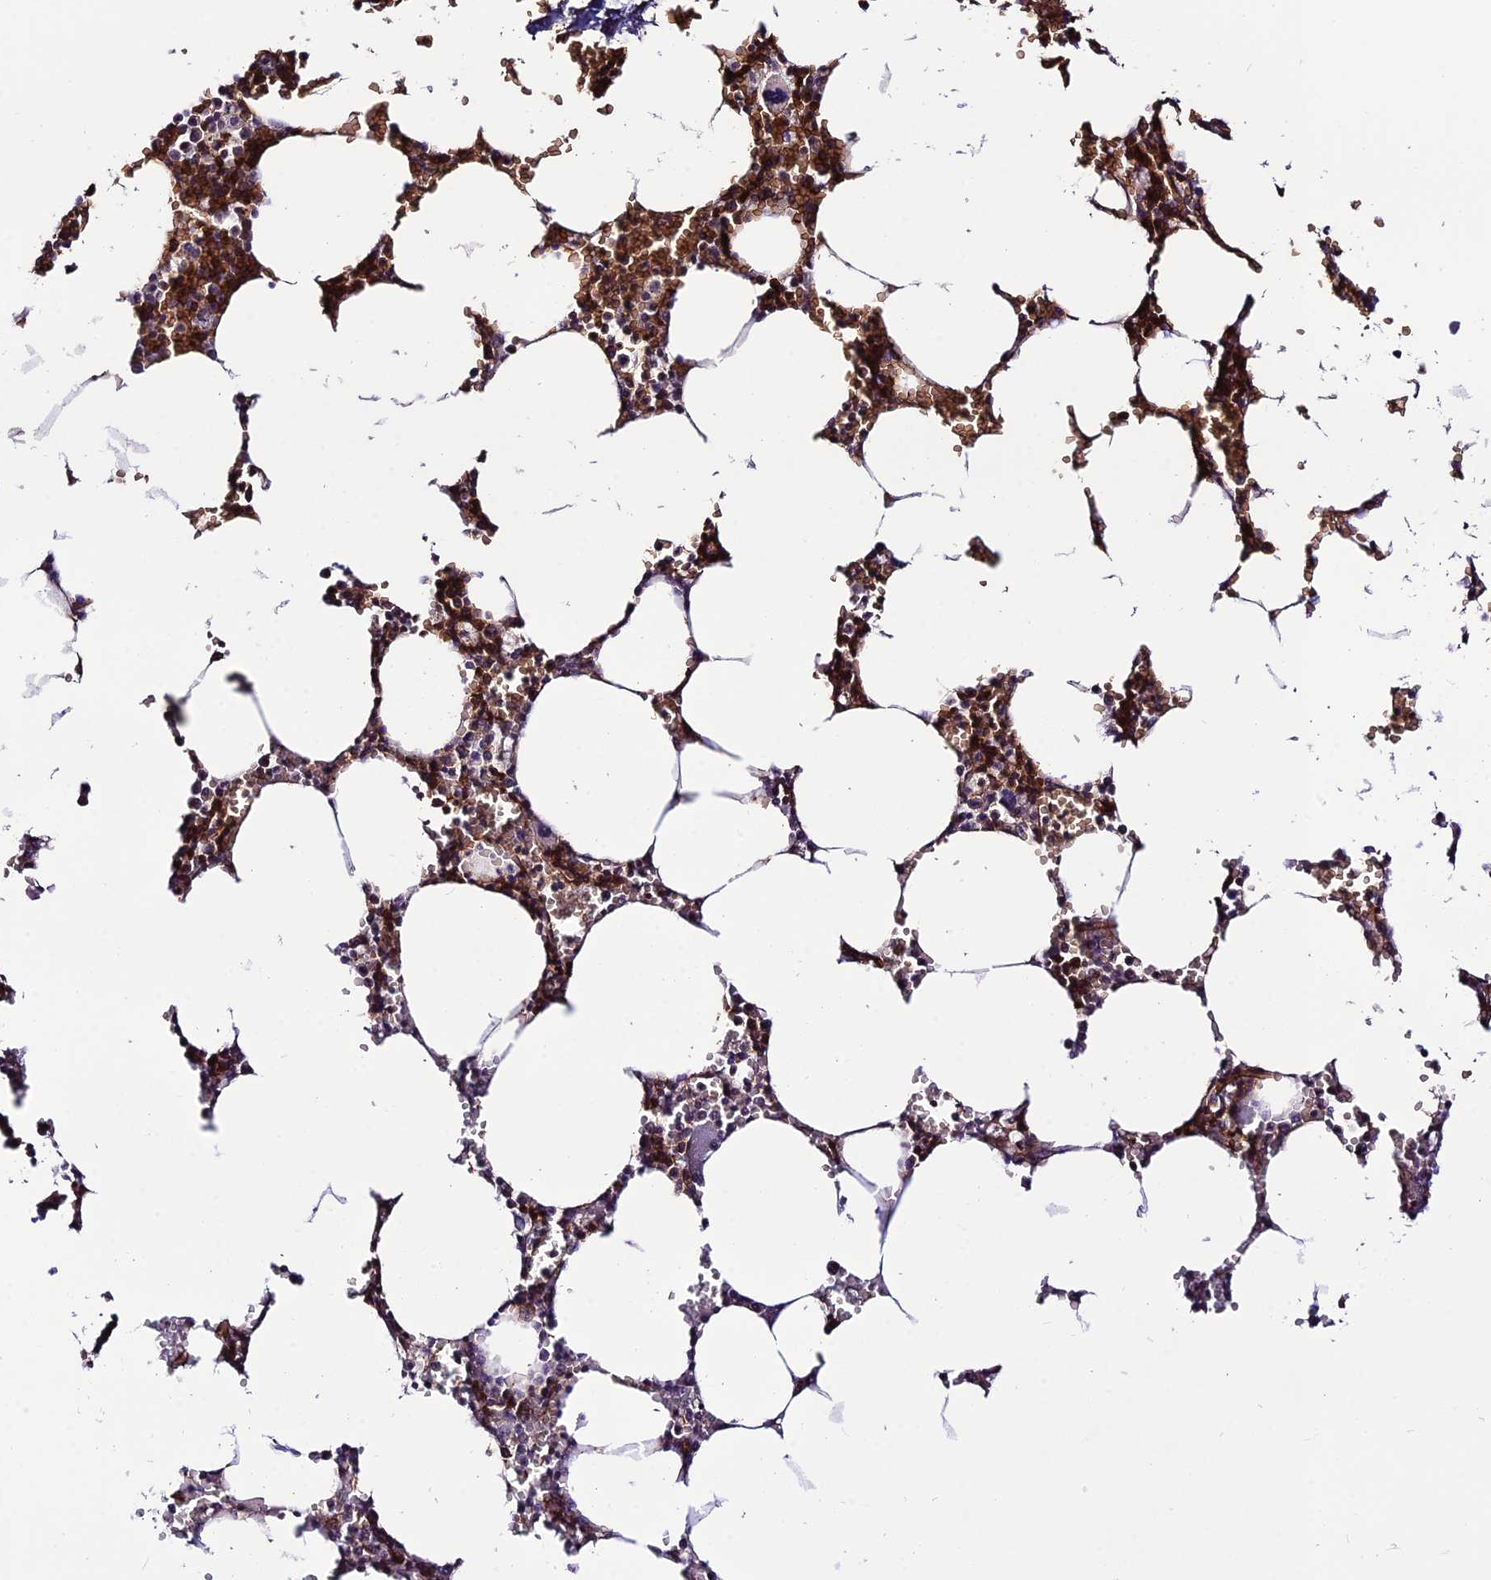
{"staining": {"intensity": "strong", "quantity": "25%-75%", "location": "cytoplasmic/membranous"}, "tissue": "bone marrow", "cell_type": "Hematopoietic cells", "image_type": "normal", "snomed": [{"axis": "morphology", "description": "Normal tissue, NOS"}, {"axis": "topography", "description": "Bone marrow"}], "caption": "A histopathology image showing strong cytoplasmic/membranous expression in about 25%-75% of hematopoietic cells in normal bone marrow, as visualized by brown immunohistochemical staining.", "gene": "YPEL5", "patient": {"sex": "male", "age": 70}}